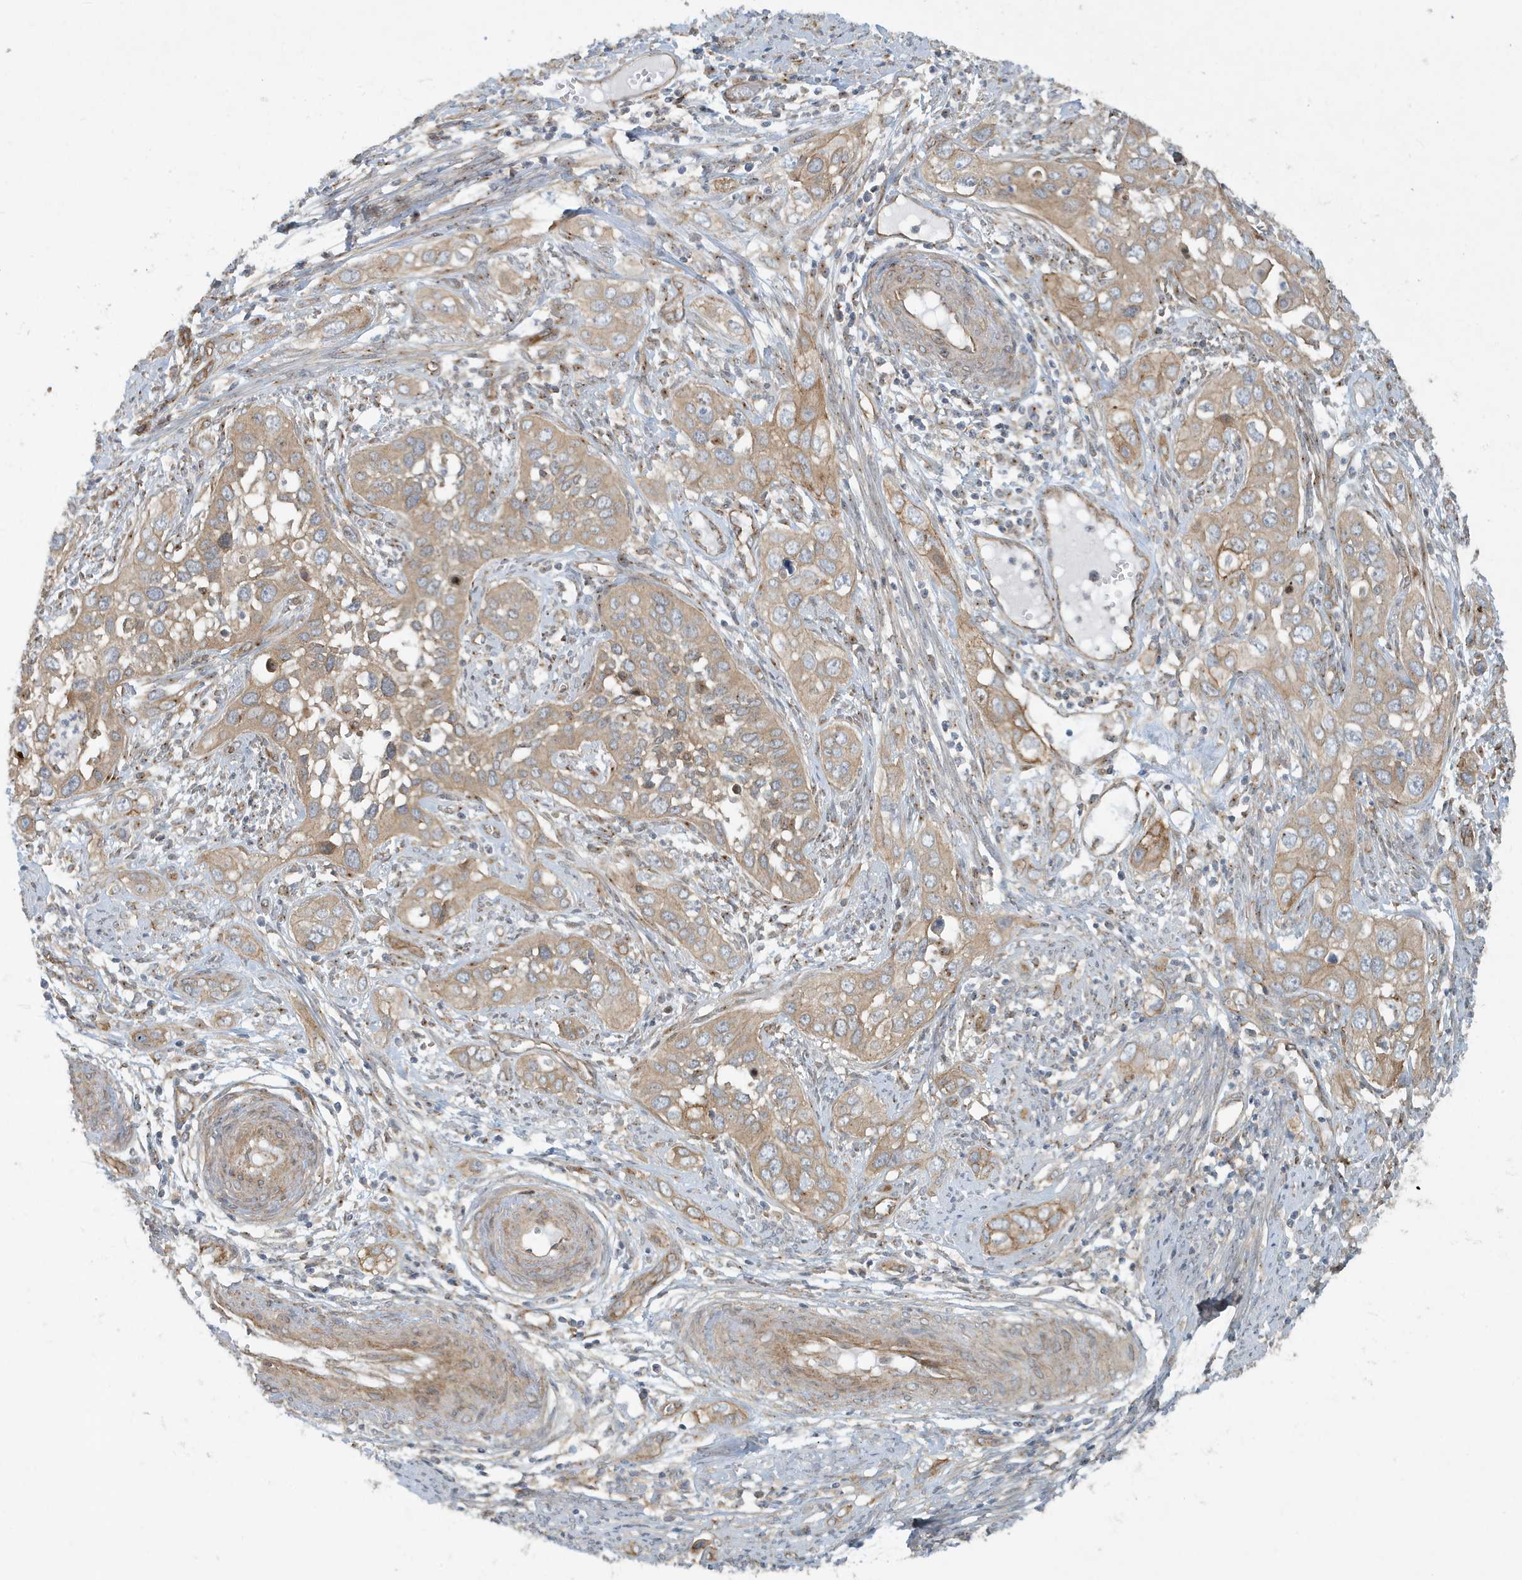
{"staining": {"intensity": "weak", "quantity": ">75%", "location": "cytoplasmic/membranous"}, "tissue": "cervical cancer", "cell_type": "Tumor cells", "image_type": "cancer", "snomed": [{"axis": "morphology", "description": "Squamous cell carcinoma, NOS"}, {"axis": "topography", "description": "Cervix"}], "caption": "Human cervical squamous cell carcinoma stained with a protein marker exhibits weak staining in tumor cells.", "gene": "ATP23", "patient": {"sex": "female", "age": 34}}